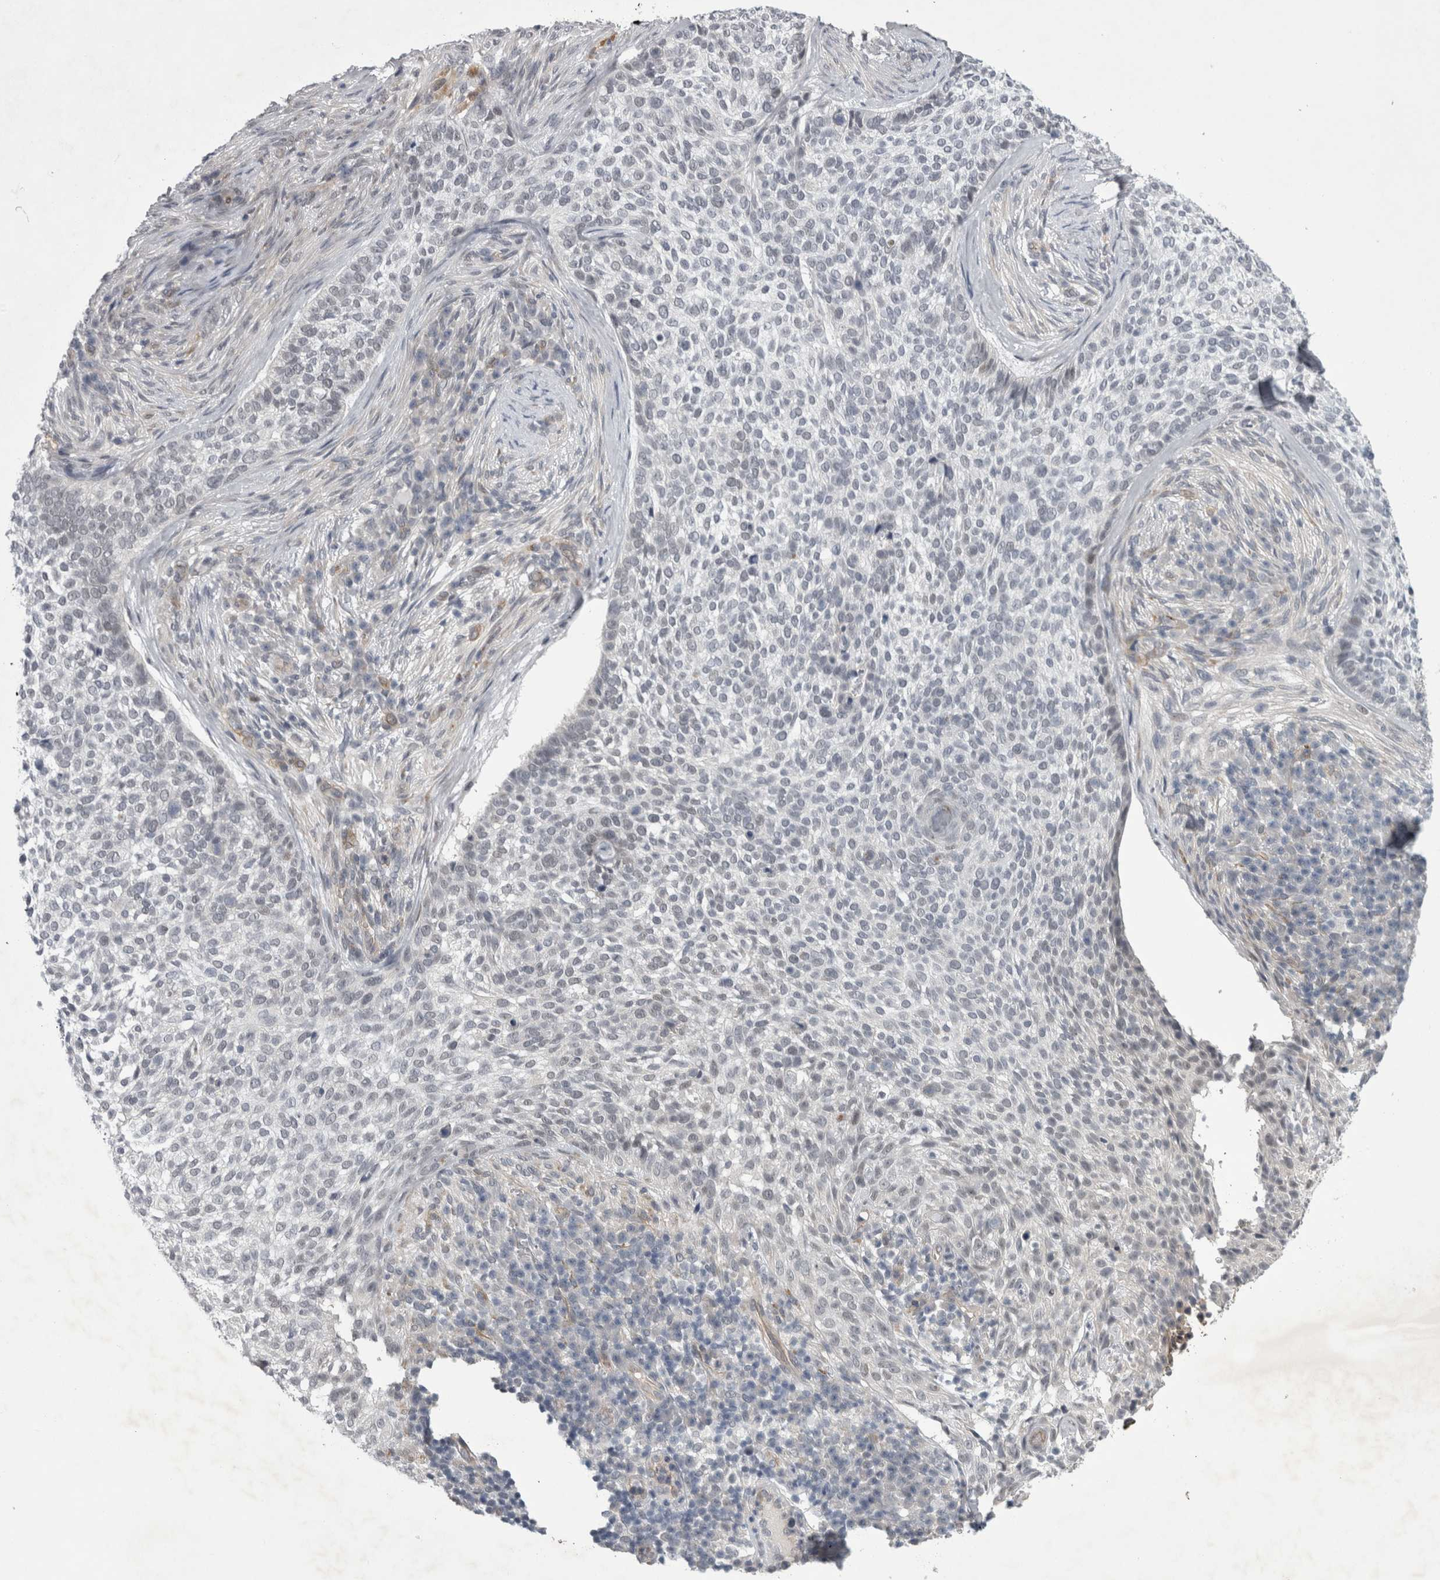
{"staining": {"intensity": "negative", "quantity": "none", "location": "none"}, "tissue": "skin cancer", "cell_type": "Tumor cells", "image_type": "cancer", "snomed": [{"axis": "morphology", "description": "Basal cell carcinoma"}, {"axis": "topography", "description": "Skin"}], "caption": "The micrograph exhibits no staining of tumor cells in skin basal cell carcinoma.", "gene": "PARP11", "patient": {"sex": "female", "age": 64}}